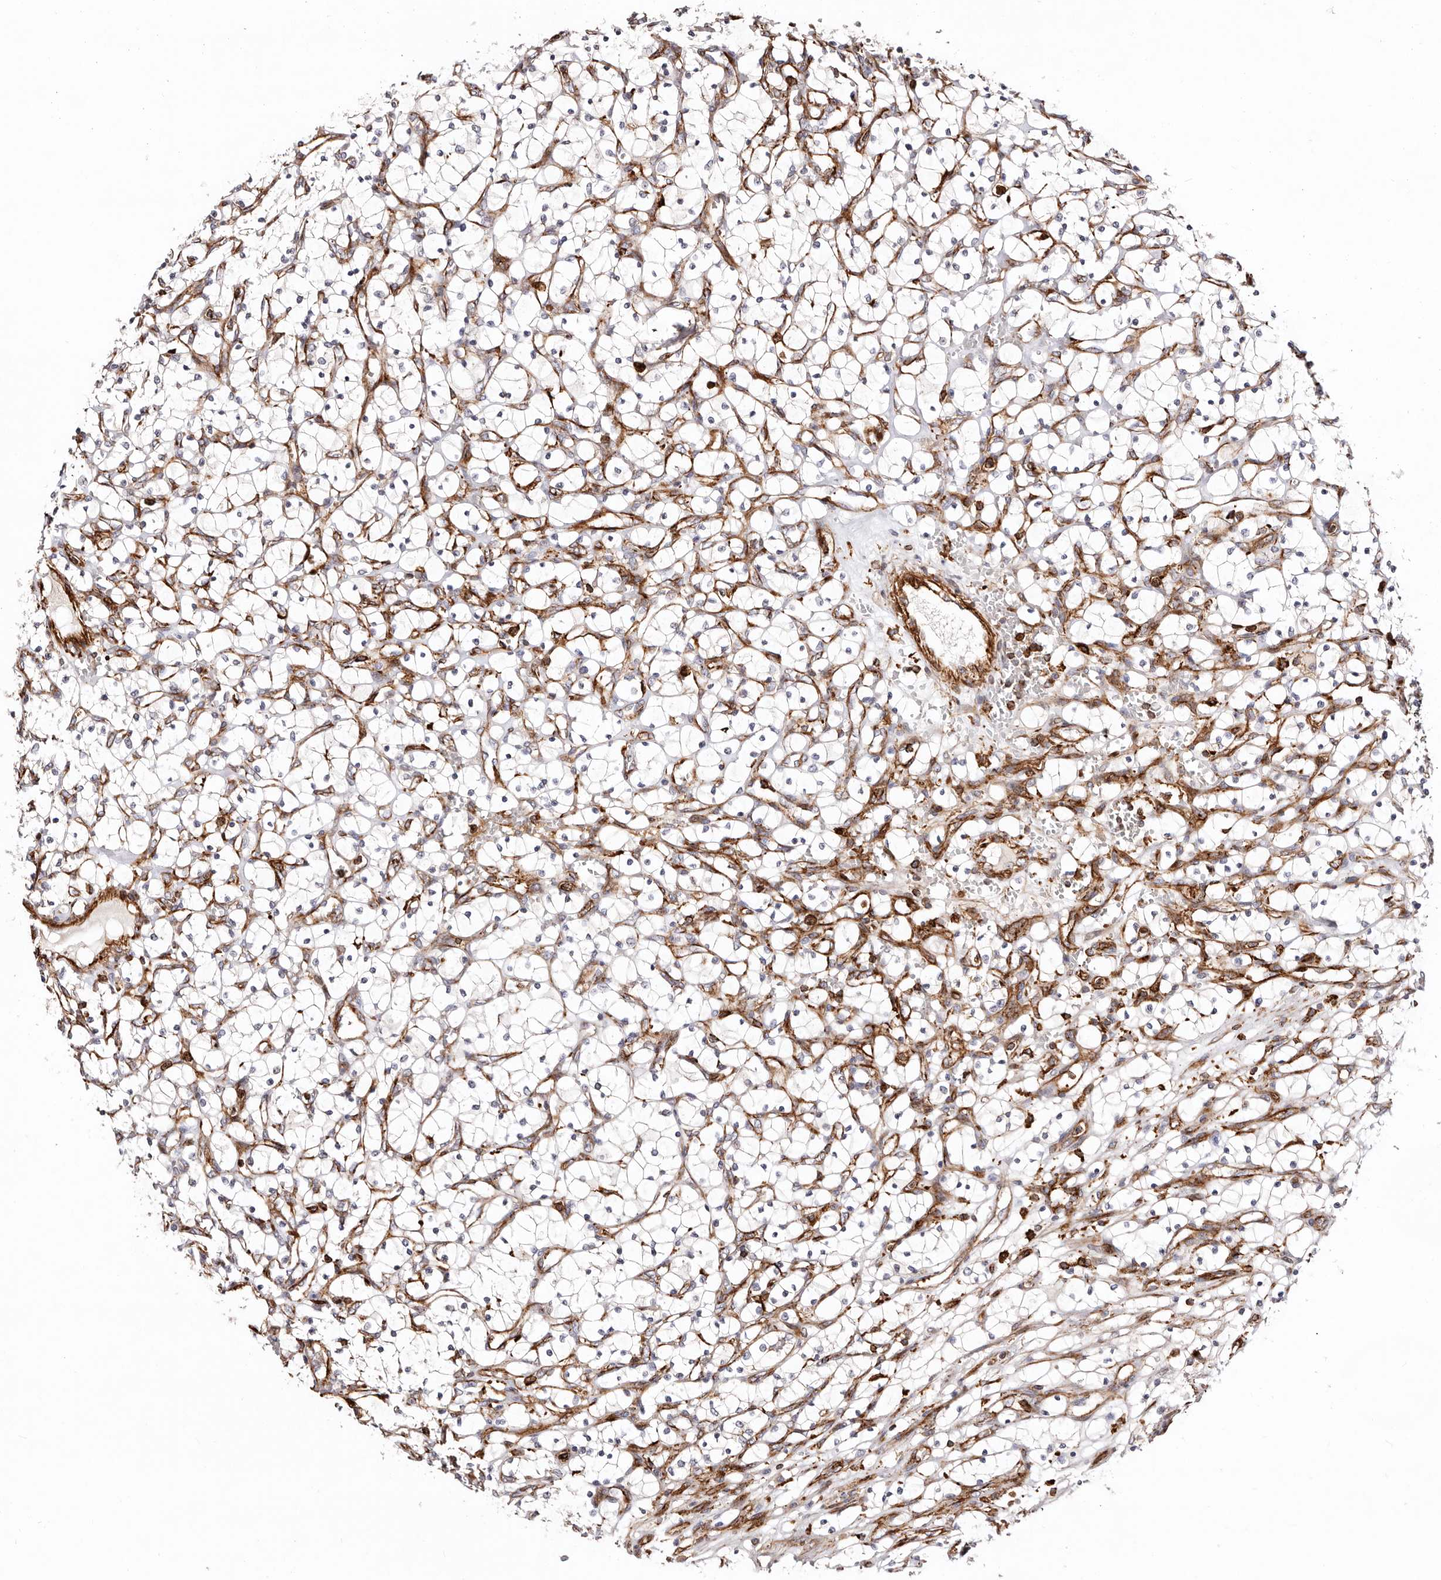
{"staining": {"intensity": "moderate", "quantity": ">75%", "location": "cytoplasmic/membranous"}, "tissue": "renal cancer", "cell_type": "Tumor cells", "image_type": "cancer", "snomed": [{"axis": "morphology", "description": "Adenocarcinoma, NOS"}, {"axis": "topography", "description": "Kidney"}], "caption": "Renal cancer (adenocarcinoma) stained with a brown dye exhibits moderate cytoplasmic/membranous positive positivity in about >75% of tumor cells.", "gene": "PTPN22", "patient": {"sex": "female", "age": 69}}